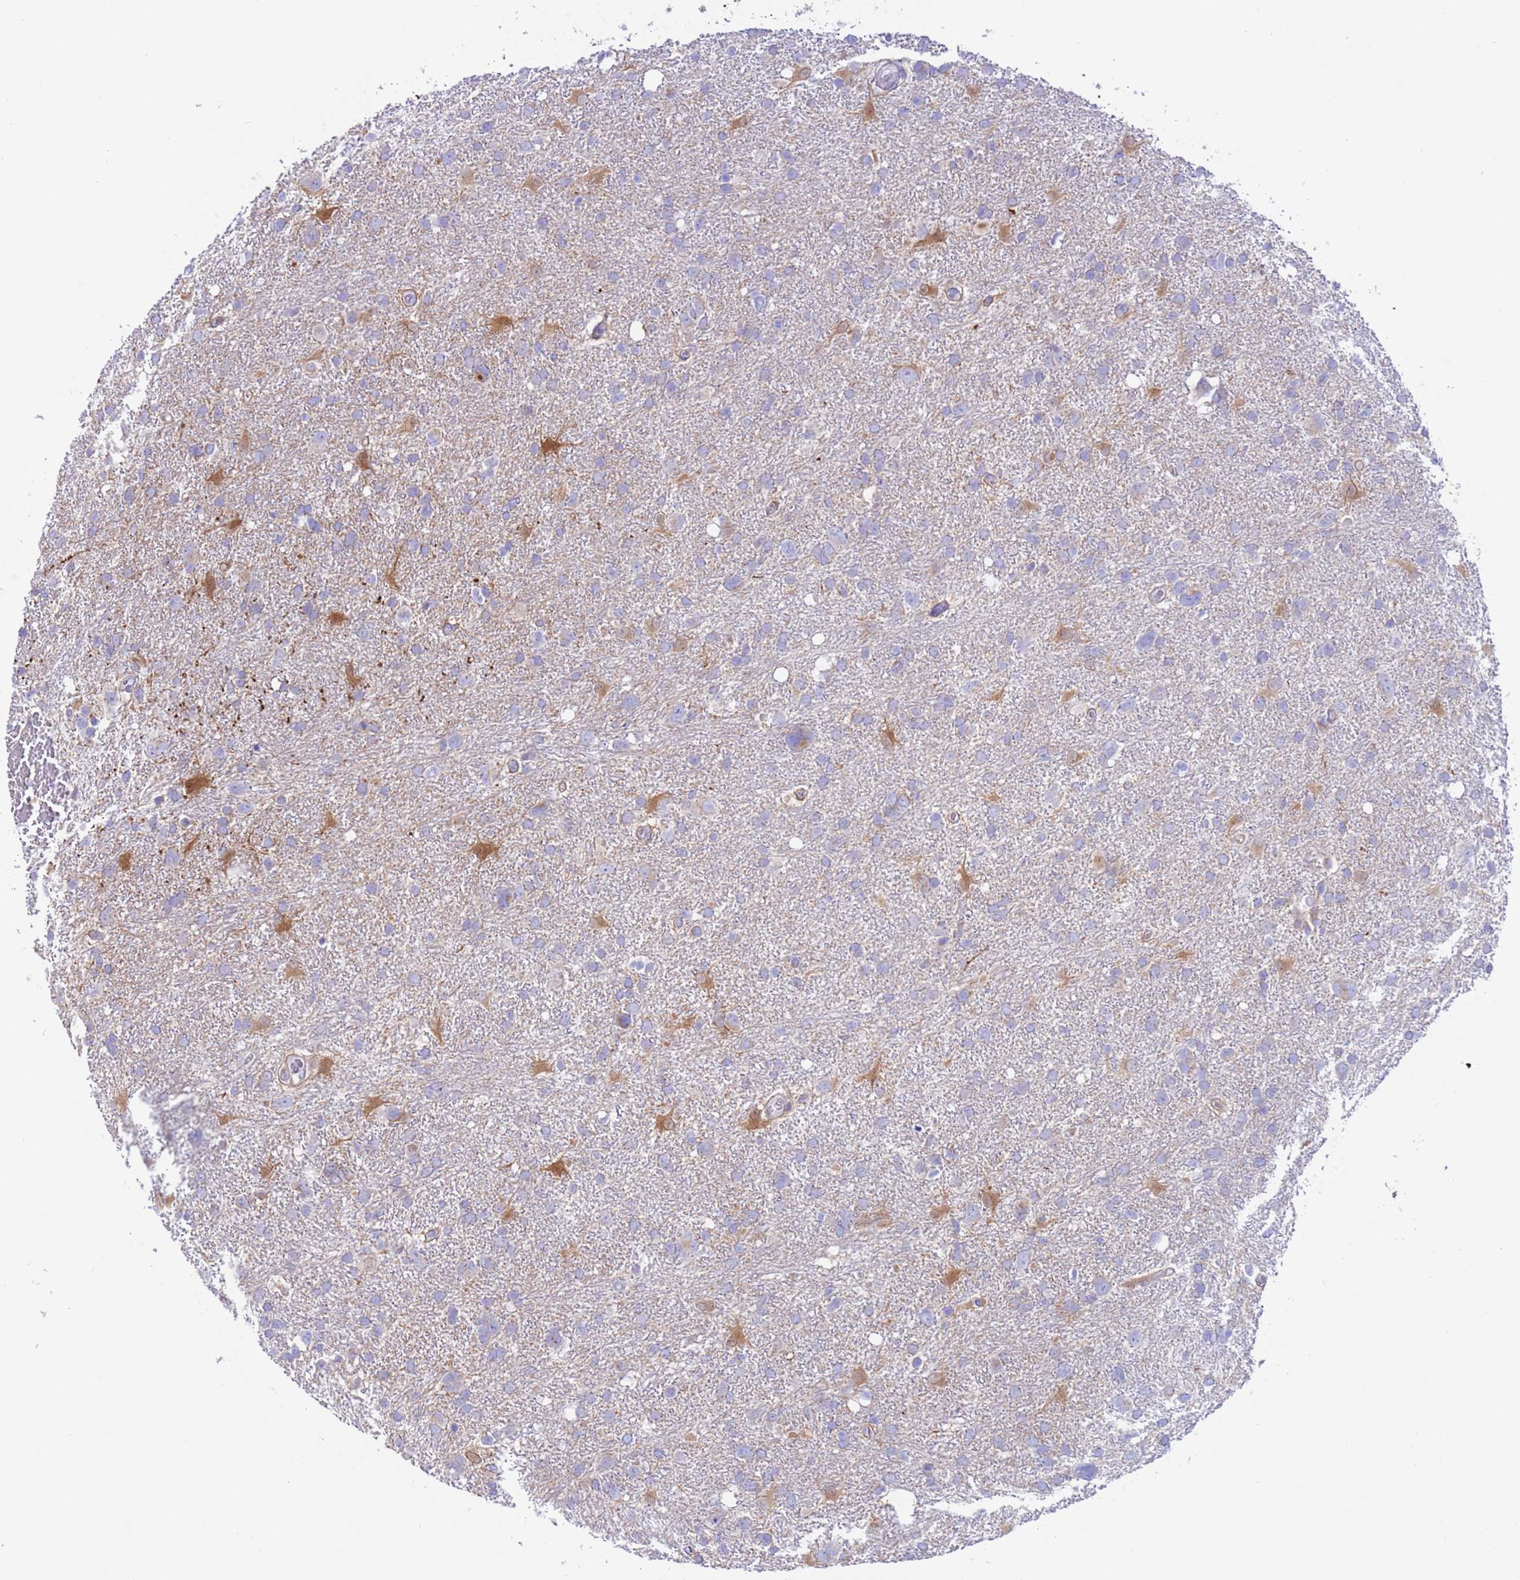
{"staining": {"intensity": "moderate", "quantity": "<25%", "location": "cytoplasmic/membranous"}, "tissue": "glioma", "cell_type": "Tumor cells", "image_type": "cancer", "snomed": [{"axis": "morphology", "description": "Glioma, malignant, High grade"}, {"axis": "topography", "description": "Brain"}], "caption": "High-grade glioma (malignant) stained with a protein marker shows moderate staining in tumor cells.", "gene": "C6orf47", "patient": {"sex": "male", "age": 61}}